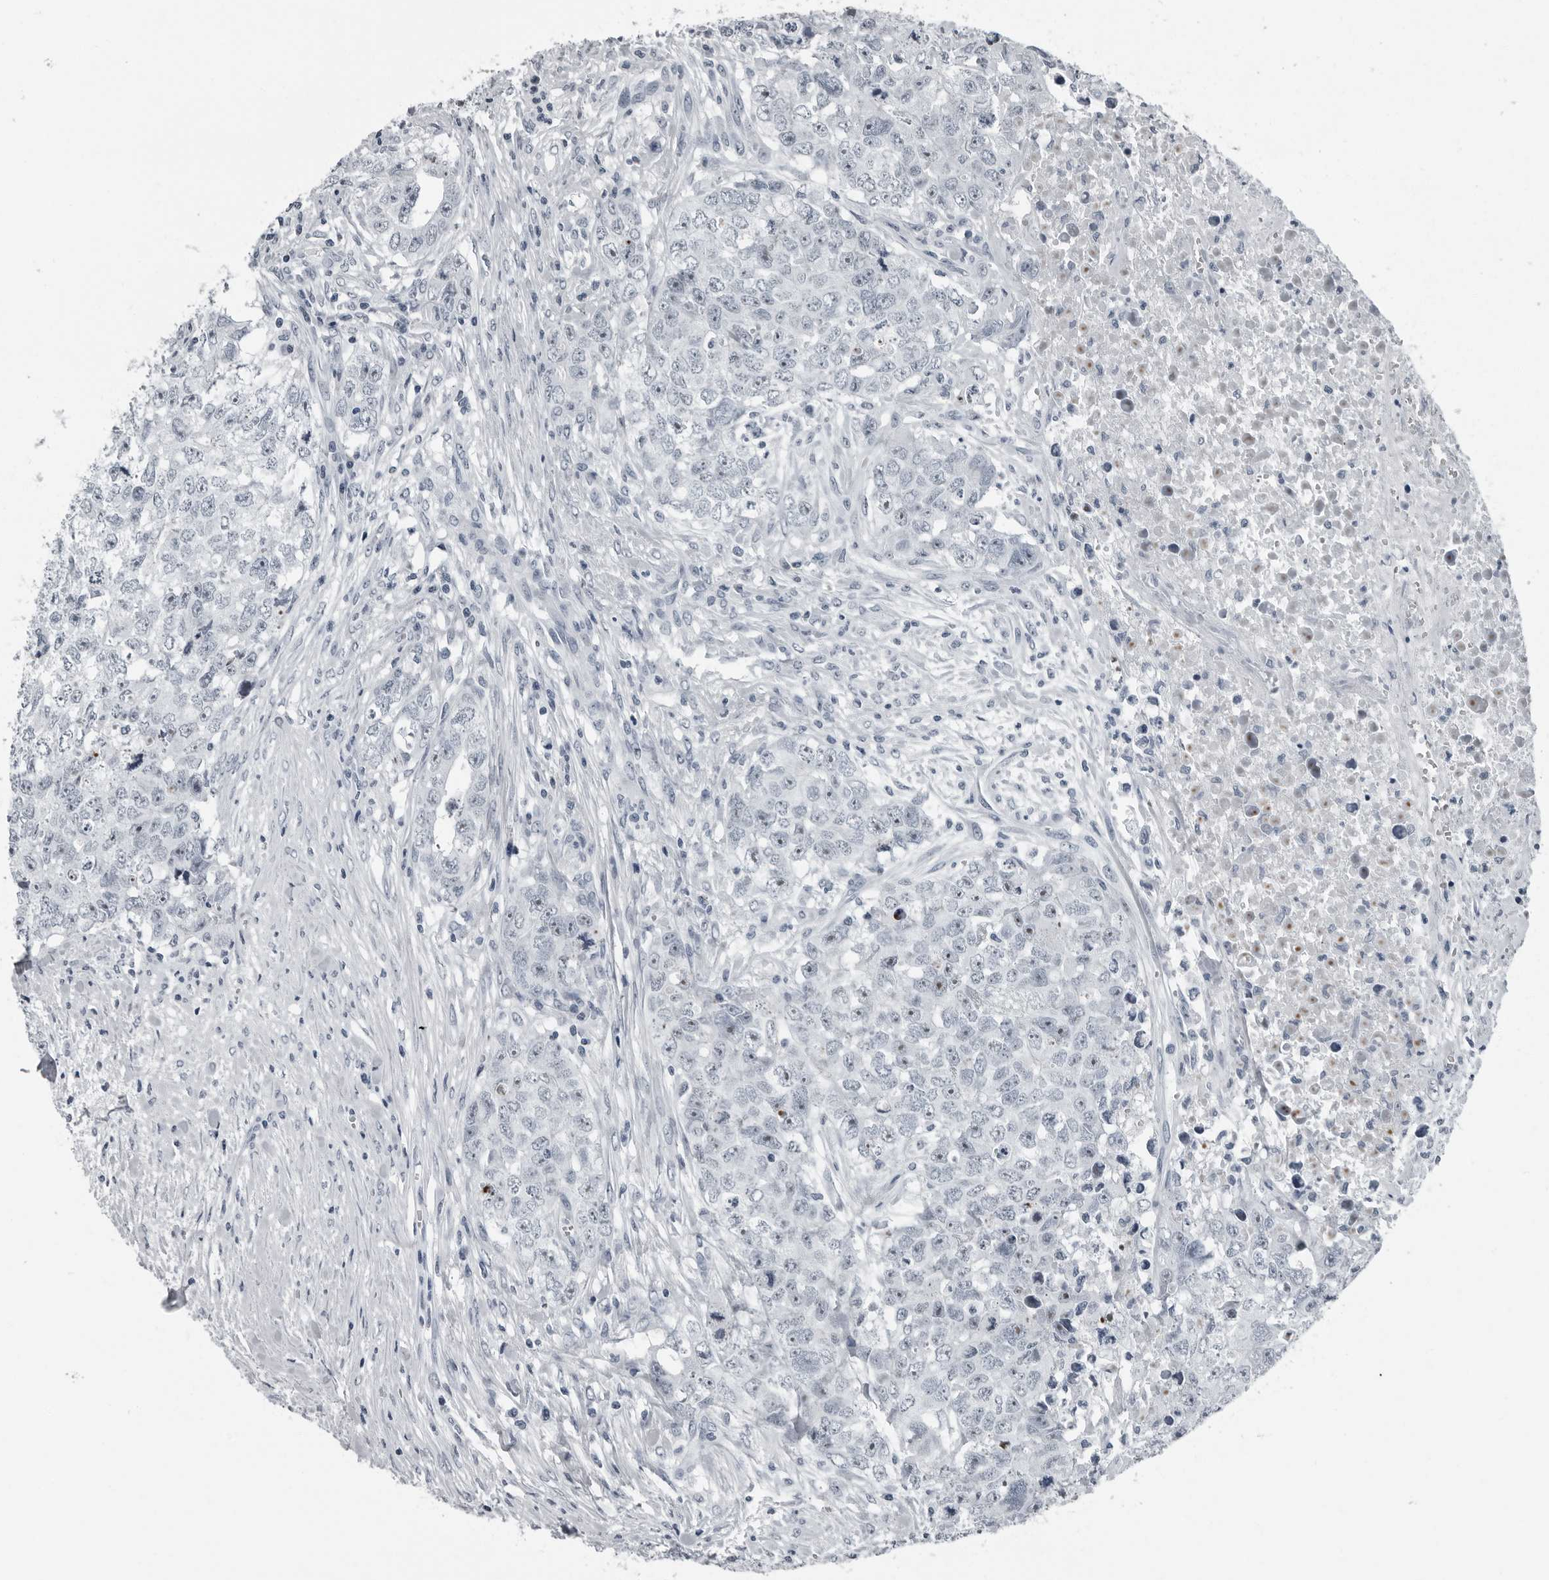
{"staining": {"intensity": "negative", "quantity": "none", "location": "none"}, "tissue": "testis cancer", "cell_type": "Tumor cells", "image_type": "cancer", "snomed": [{"axis": "morphology", "description": "Carcinoma, Embryonal, NOS"}, {"axis": "topography", "description": "Testis"}], "caption": "High power microscopy photomicrograph of an immunohistochemistry (IHC) micrograph of testis cancer (embryonal carcinoma), revealing no significant staining in tumor cells. (DAB immunohistochemistry visualized using brightfield microscopy, high magnification).", "gene": "PDCD11", "patient": {"sex": "male", "age": 28}}